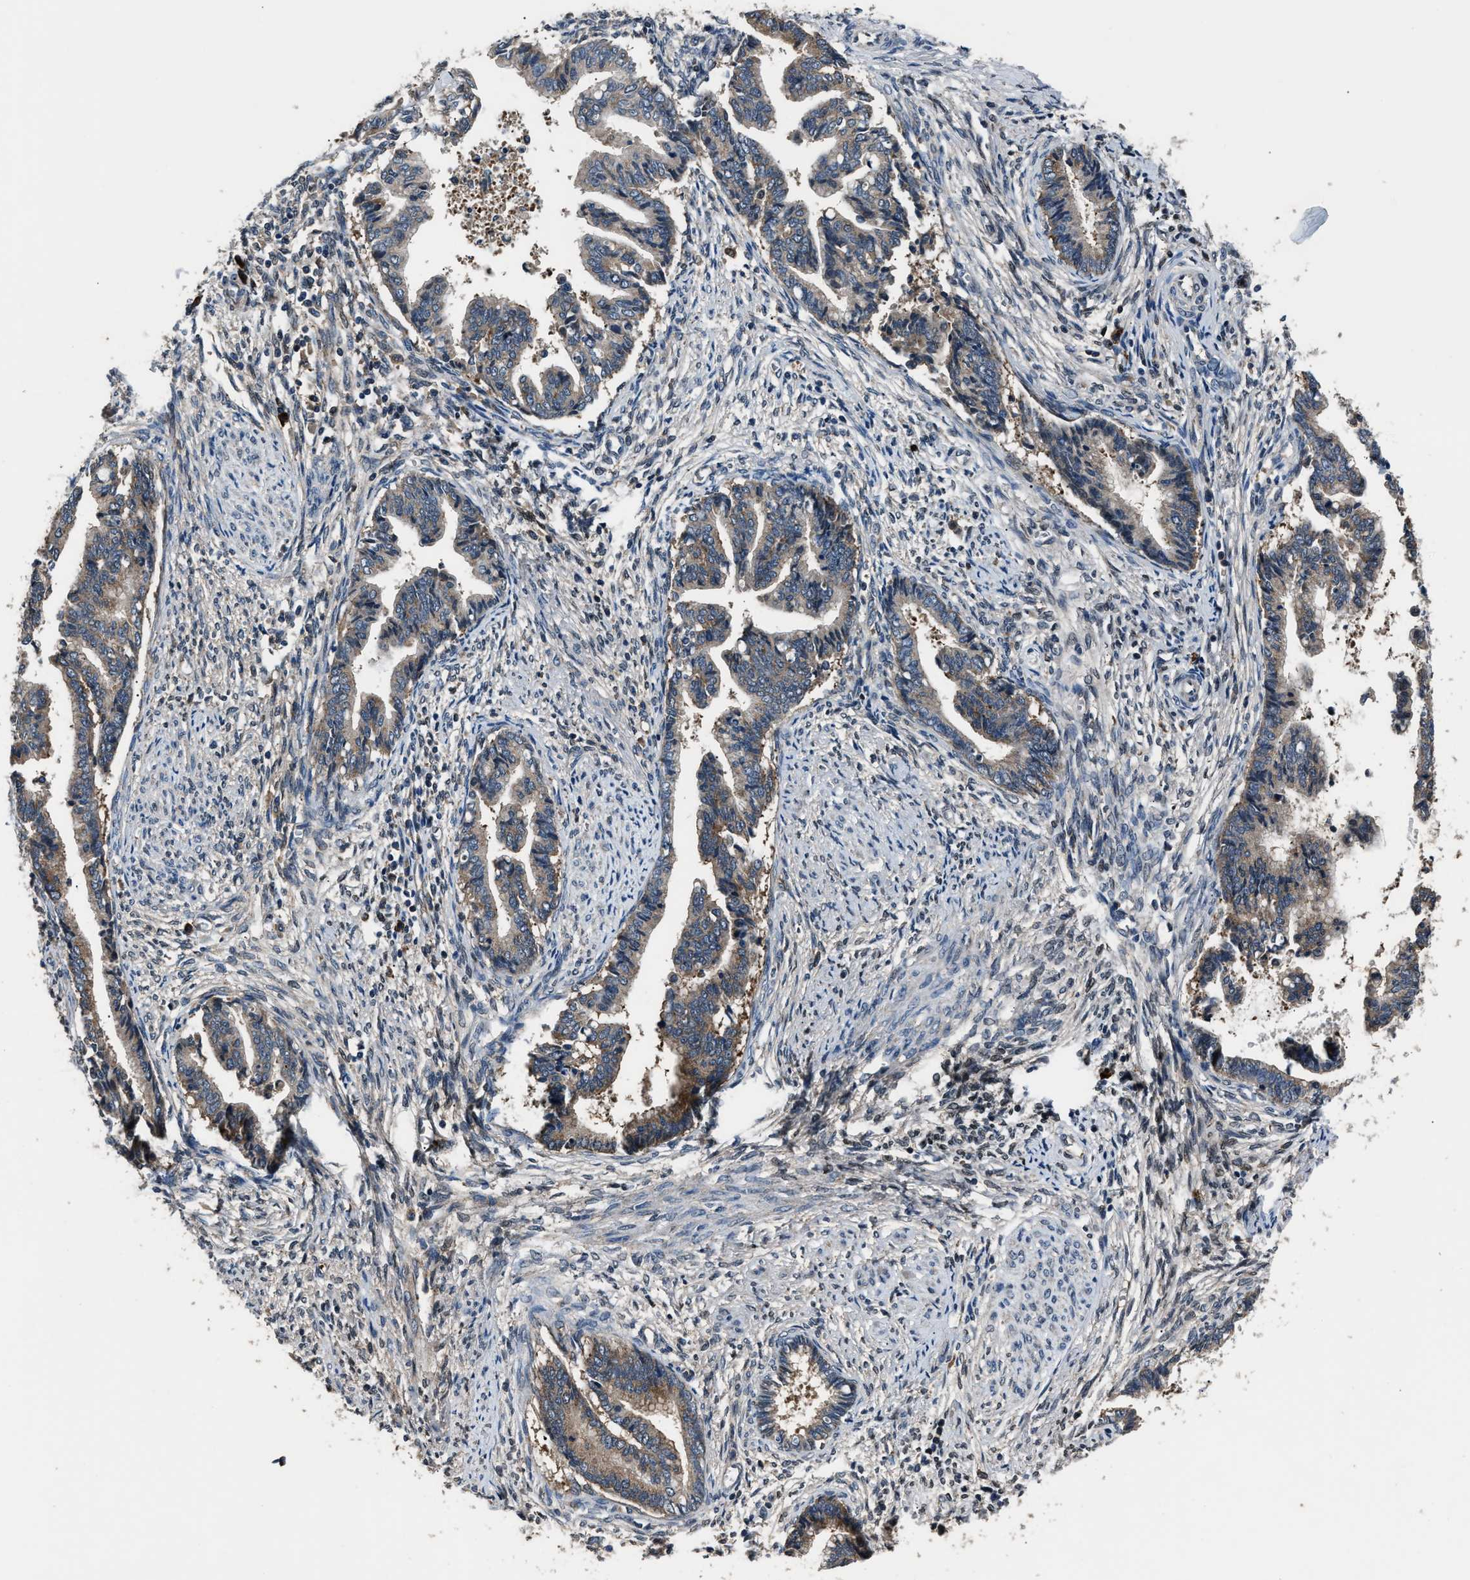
{"staining": {"intensity": "moderate", "quantity": "25%-75%", "location": "cytoplasmic/membranous"}, "tissue": "cervical cancer", "cell_type": "Tumor cells", "image_type": "cancer", "snomed": [{"axis": "morphology", "description": "Adenocarcinoma, NOS"}, {"axis": "topography", "description": "Cervix"}], "caption": "The histopathology image shows staining of cervical cancer, revealing moderate cytoplasmic/membranous protein staining (brown color) within tumor cells. The staining was performed using DAB to visualize the protein expression in brown, while the nuclei were stained in blue with hematoxylin (Magnification: 20x).", "gene": "IMPDH2", "patient": {"sex": "female", "age": 44}}